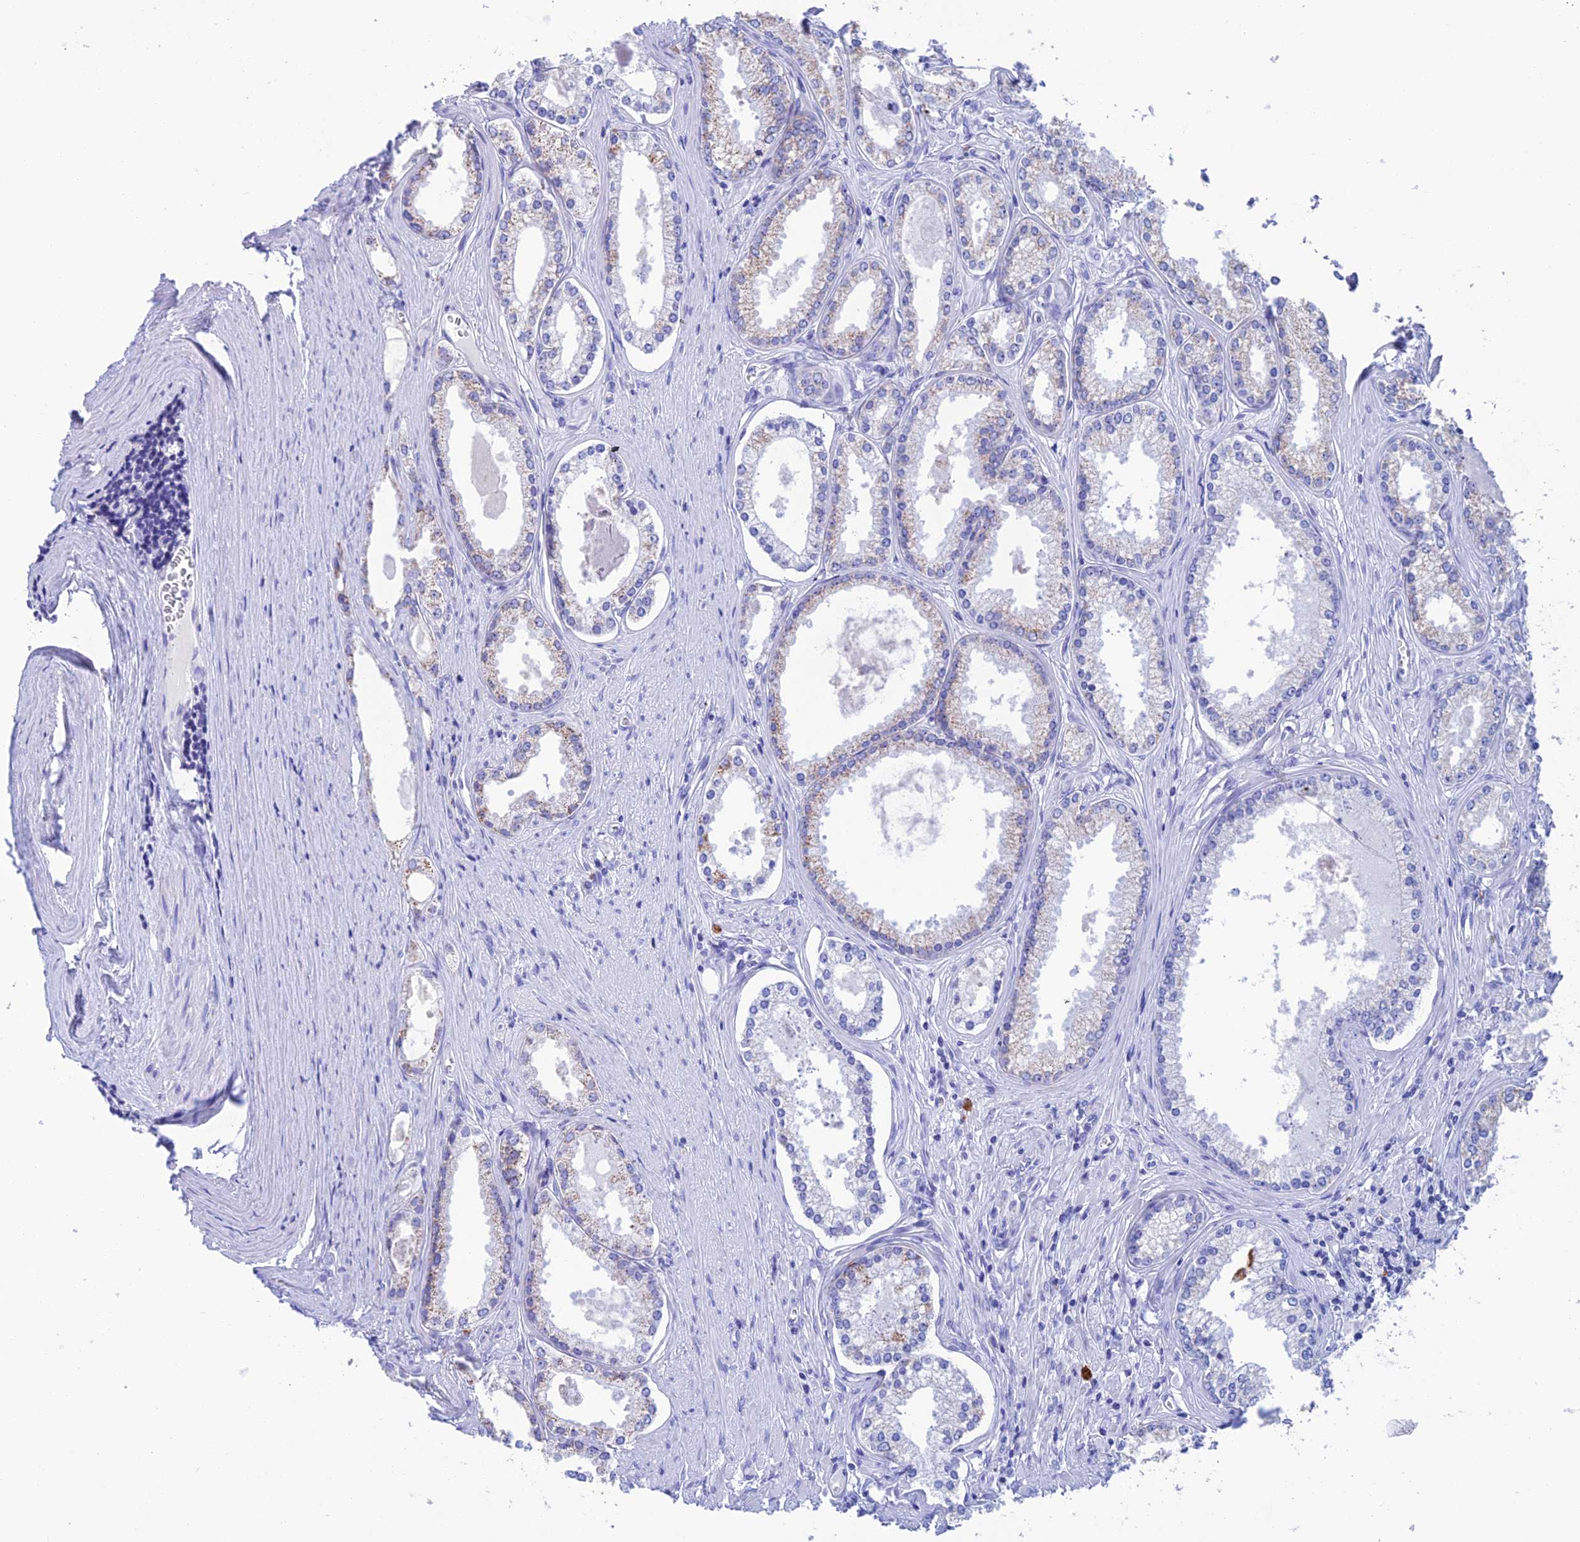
{"staining": {"intensity": "weak", "quantity": "<25%", "location": "cytoplasmic/membranous"}, "tissue": "prostate cancer", "cell_type": "Tumor cells", "image_type": "cancer", "snomed": [{"axis": "morphology", "description": "Adenocarcinoma, High grade"}, {"axis": "topography", "description": "Prostate"}], "caption": "DAB (3,3'-diaminobenzidine) immunohistochemical staining of human prostate cancer displays no significant expression in tumor cells.", "gene": "NXPE4", "patient": {"sex": "male", "age": 68}}